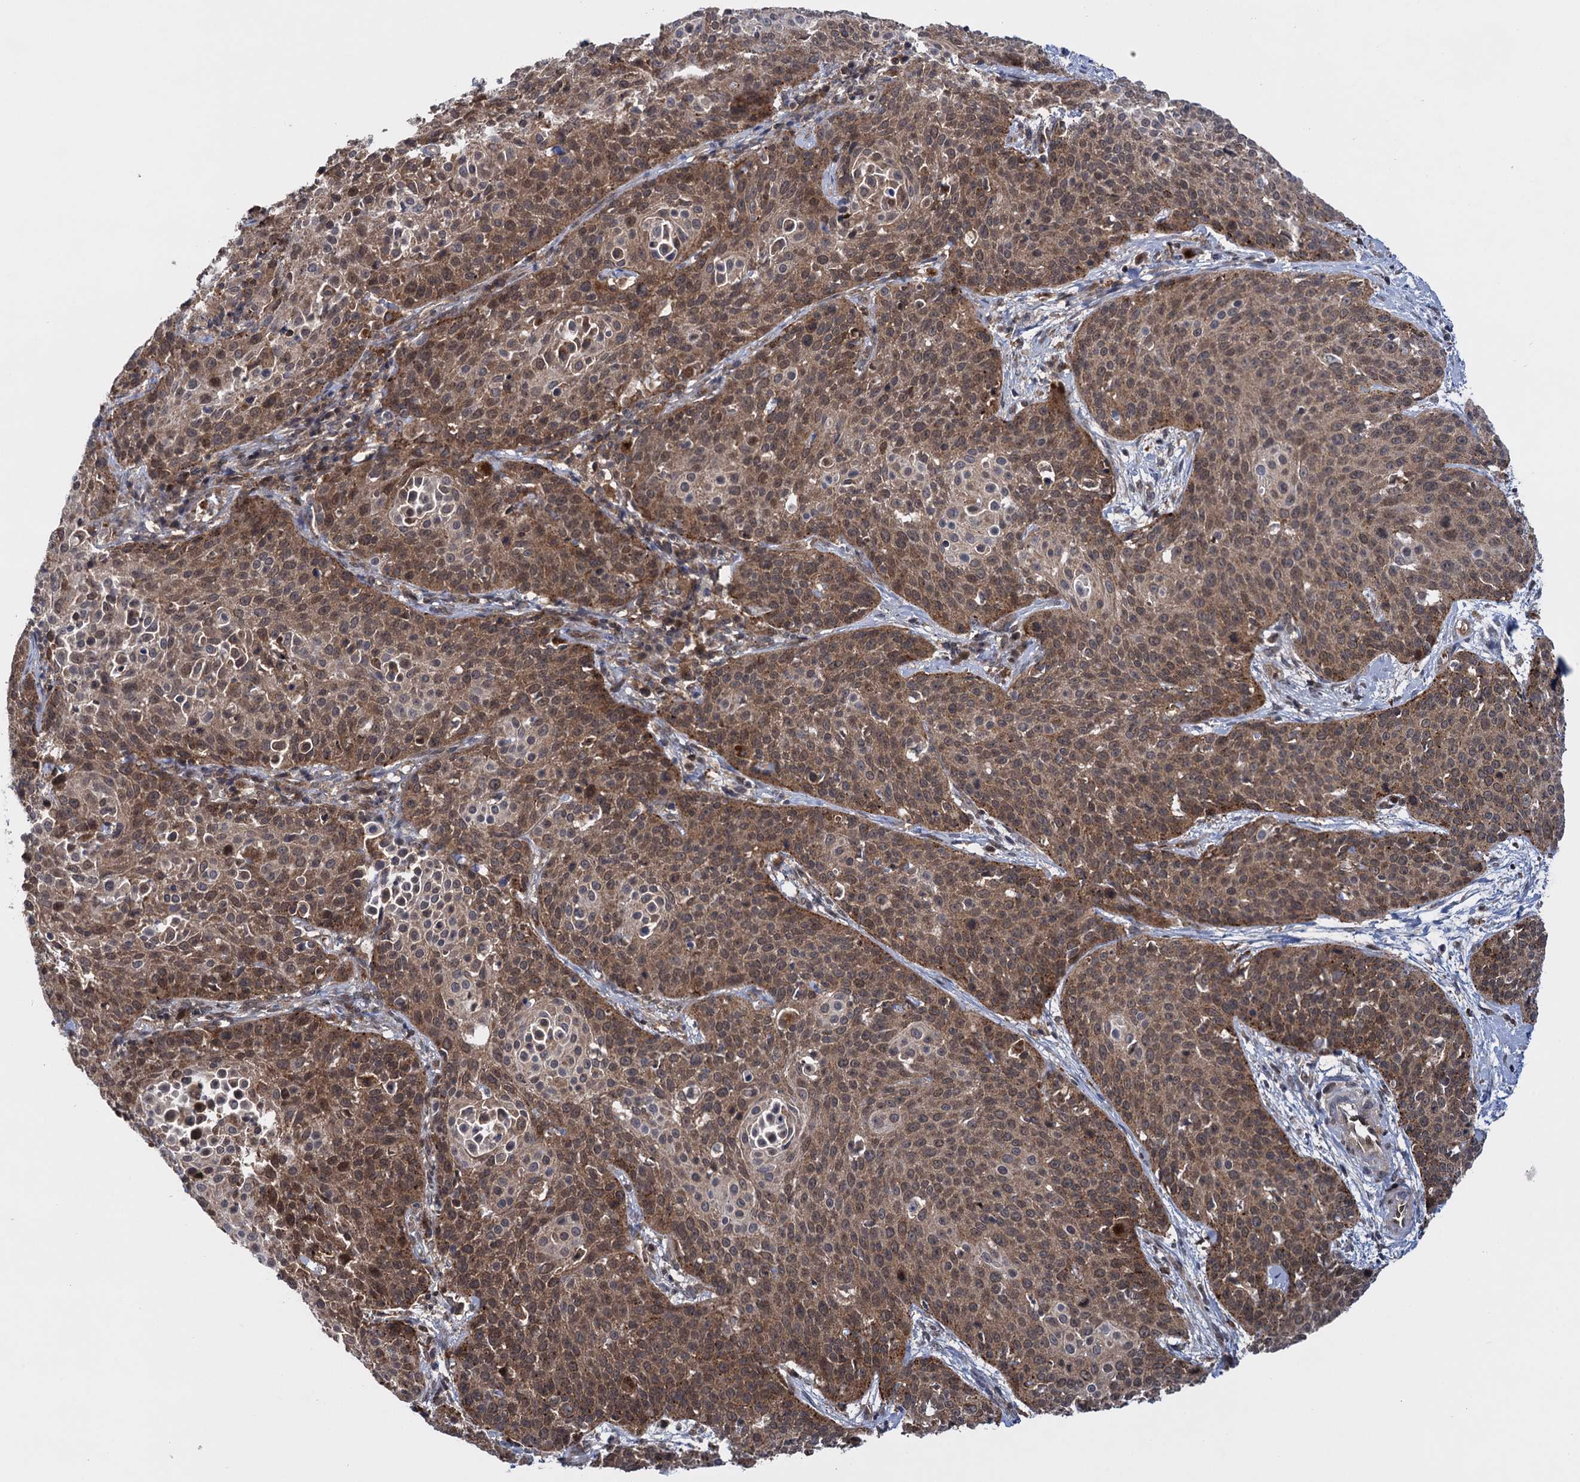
{"staining": {"intensity": "moderate", "quantity": ">75%", "location": "cytoplasmic/membranous"}, "tissue": "cervical cancer", "cell_type": "Tumor cells", "image_type": "cancer", "snomed": [{"axis": "morphology", "description": "Squamous cell carcinoma, NOS"}, {"axis": "topography", "description": "Cervix"}], "caption": "Immunohistochemical staining of cervical cancer shows medium levels of moderate cytoplasmic/membranous staining in about >75% of tumor cells. (DAB (3,3'-diaminobenzidine) = brown stain, brightfield microscopy at high magnification).", "gene": "GLO1", "patient": {"sex": "female", "age": 38}}